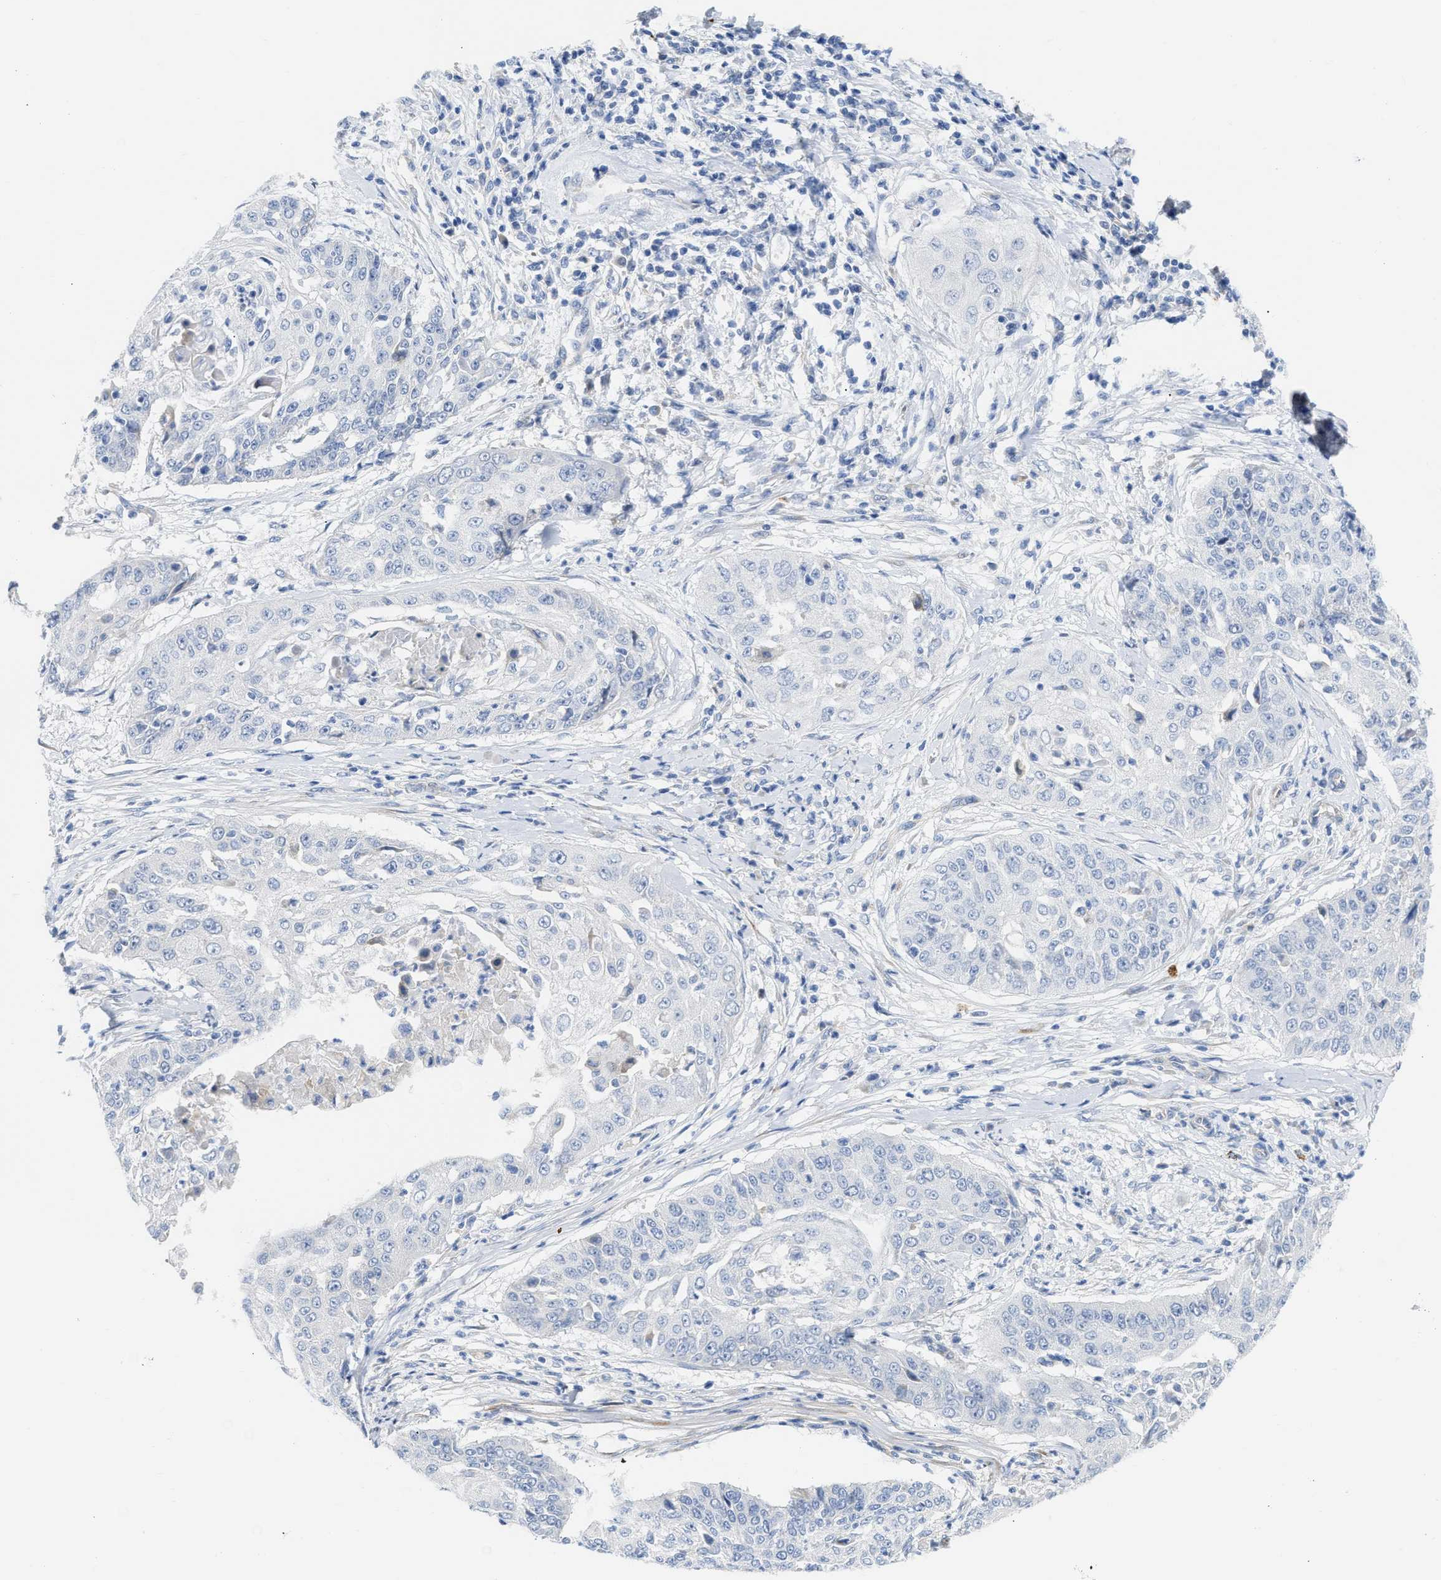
{"staining": {"intensity": "negative", "quantity": "none", "location": "none"}, "tissue": "cervical cancer", "cell_type": "Tumor cells", "image_type": "cancer", "snomed": [{"axis": "morphology", "description": "Squamous cell carcinoma, NOS"}, {"axis": "topography", "description": "Cervix"}], "caption": "Photomicrograph shows no protein positivity in tumor cells of squamous cell carcinoma (cervical) tissue.", "gene": "FHL1", "patient": {"sex": "female", "age": 64}}